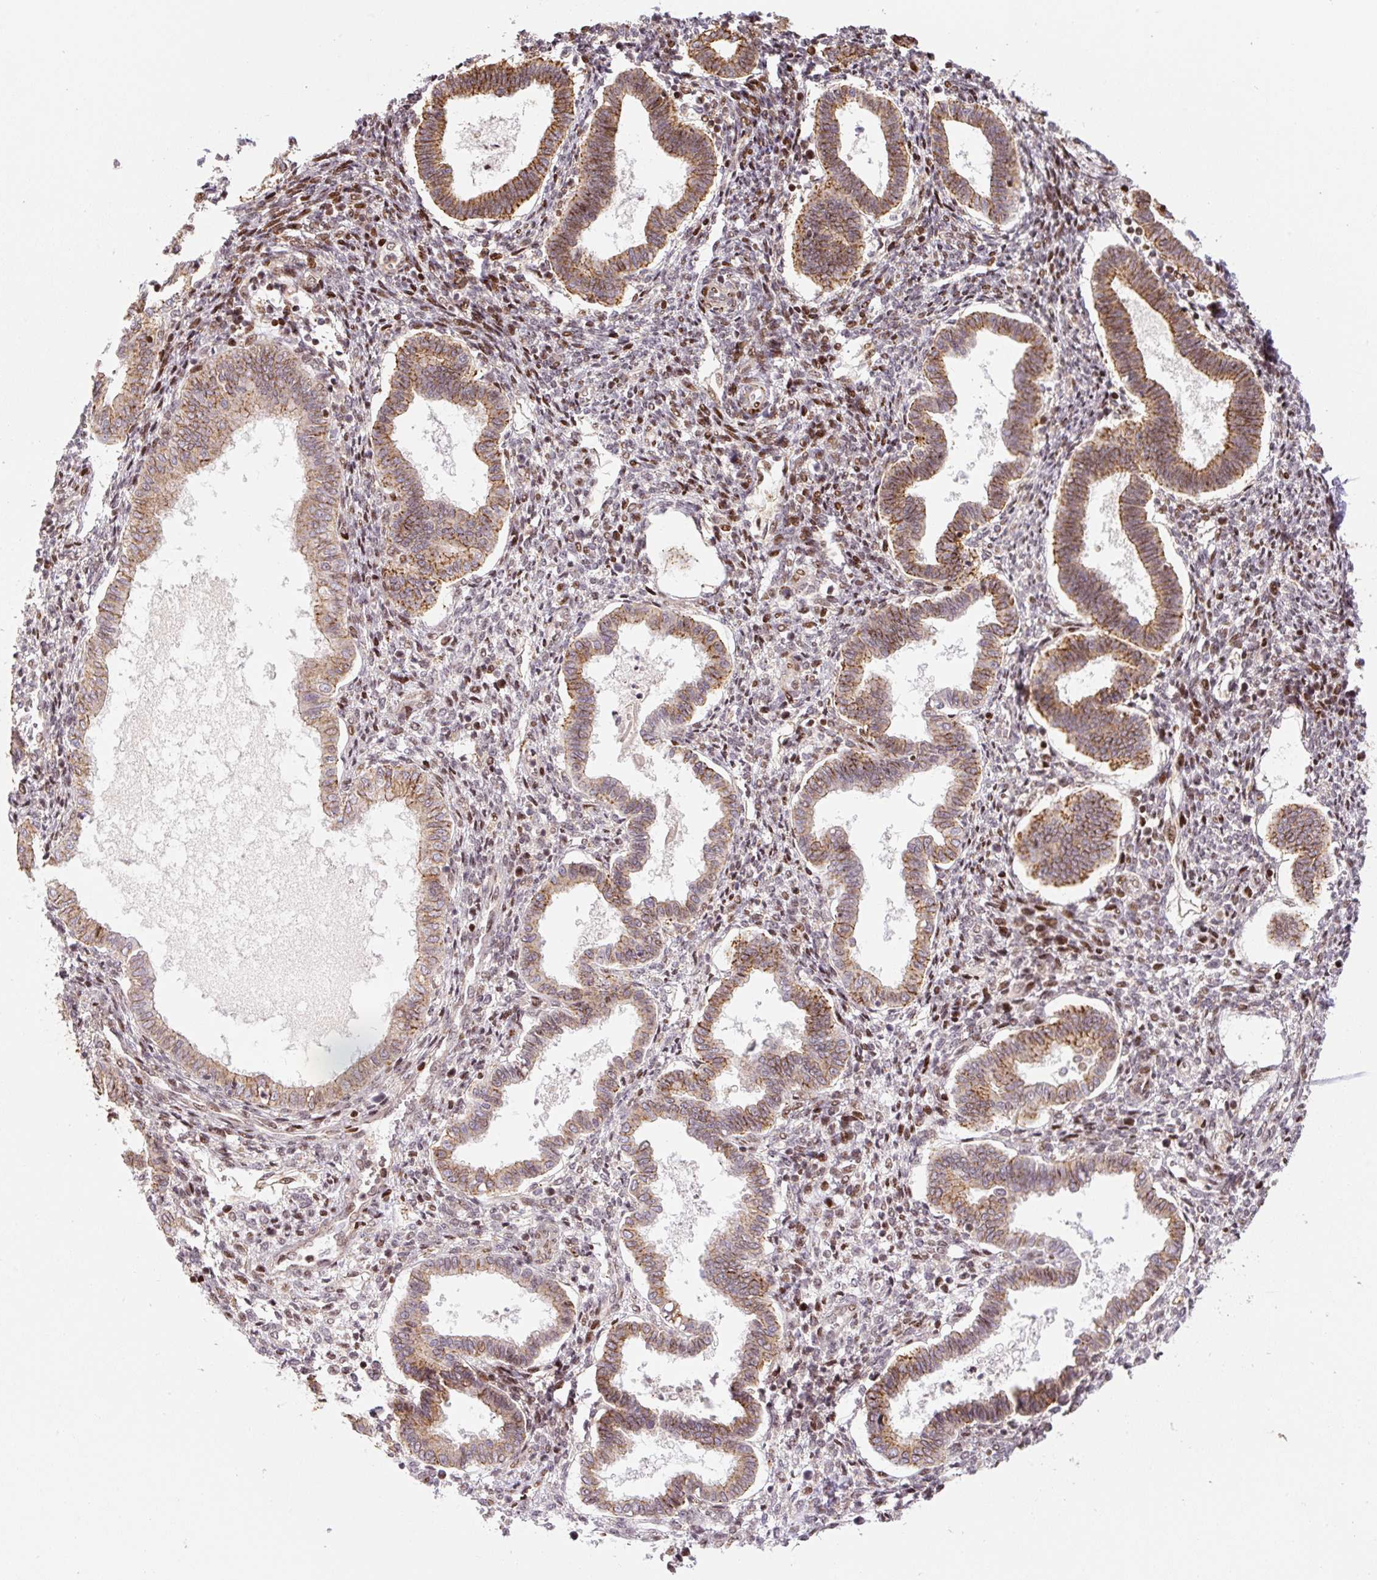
{"staining": {"intensity": "moderate", "quantity": ">75%", "location": "nuclear"}, "tissue": "endometrium", "cell_type": "Cells in endometrial stroma", "image_type": "normal", "snomed": [{"axis": "morphology", "description": "Normal tissue, NOS"}, {"axis": "topography", "description": "Endometrium"}], "caption": "Immunohistochemical staining of unremarkable endometrium shows medium levels of moderate nuclear expression in approximately >75% of cells in endometrial stroma.", "gene": "PYDC2", "patient": {"sex": "female", "age": 24}}